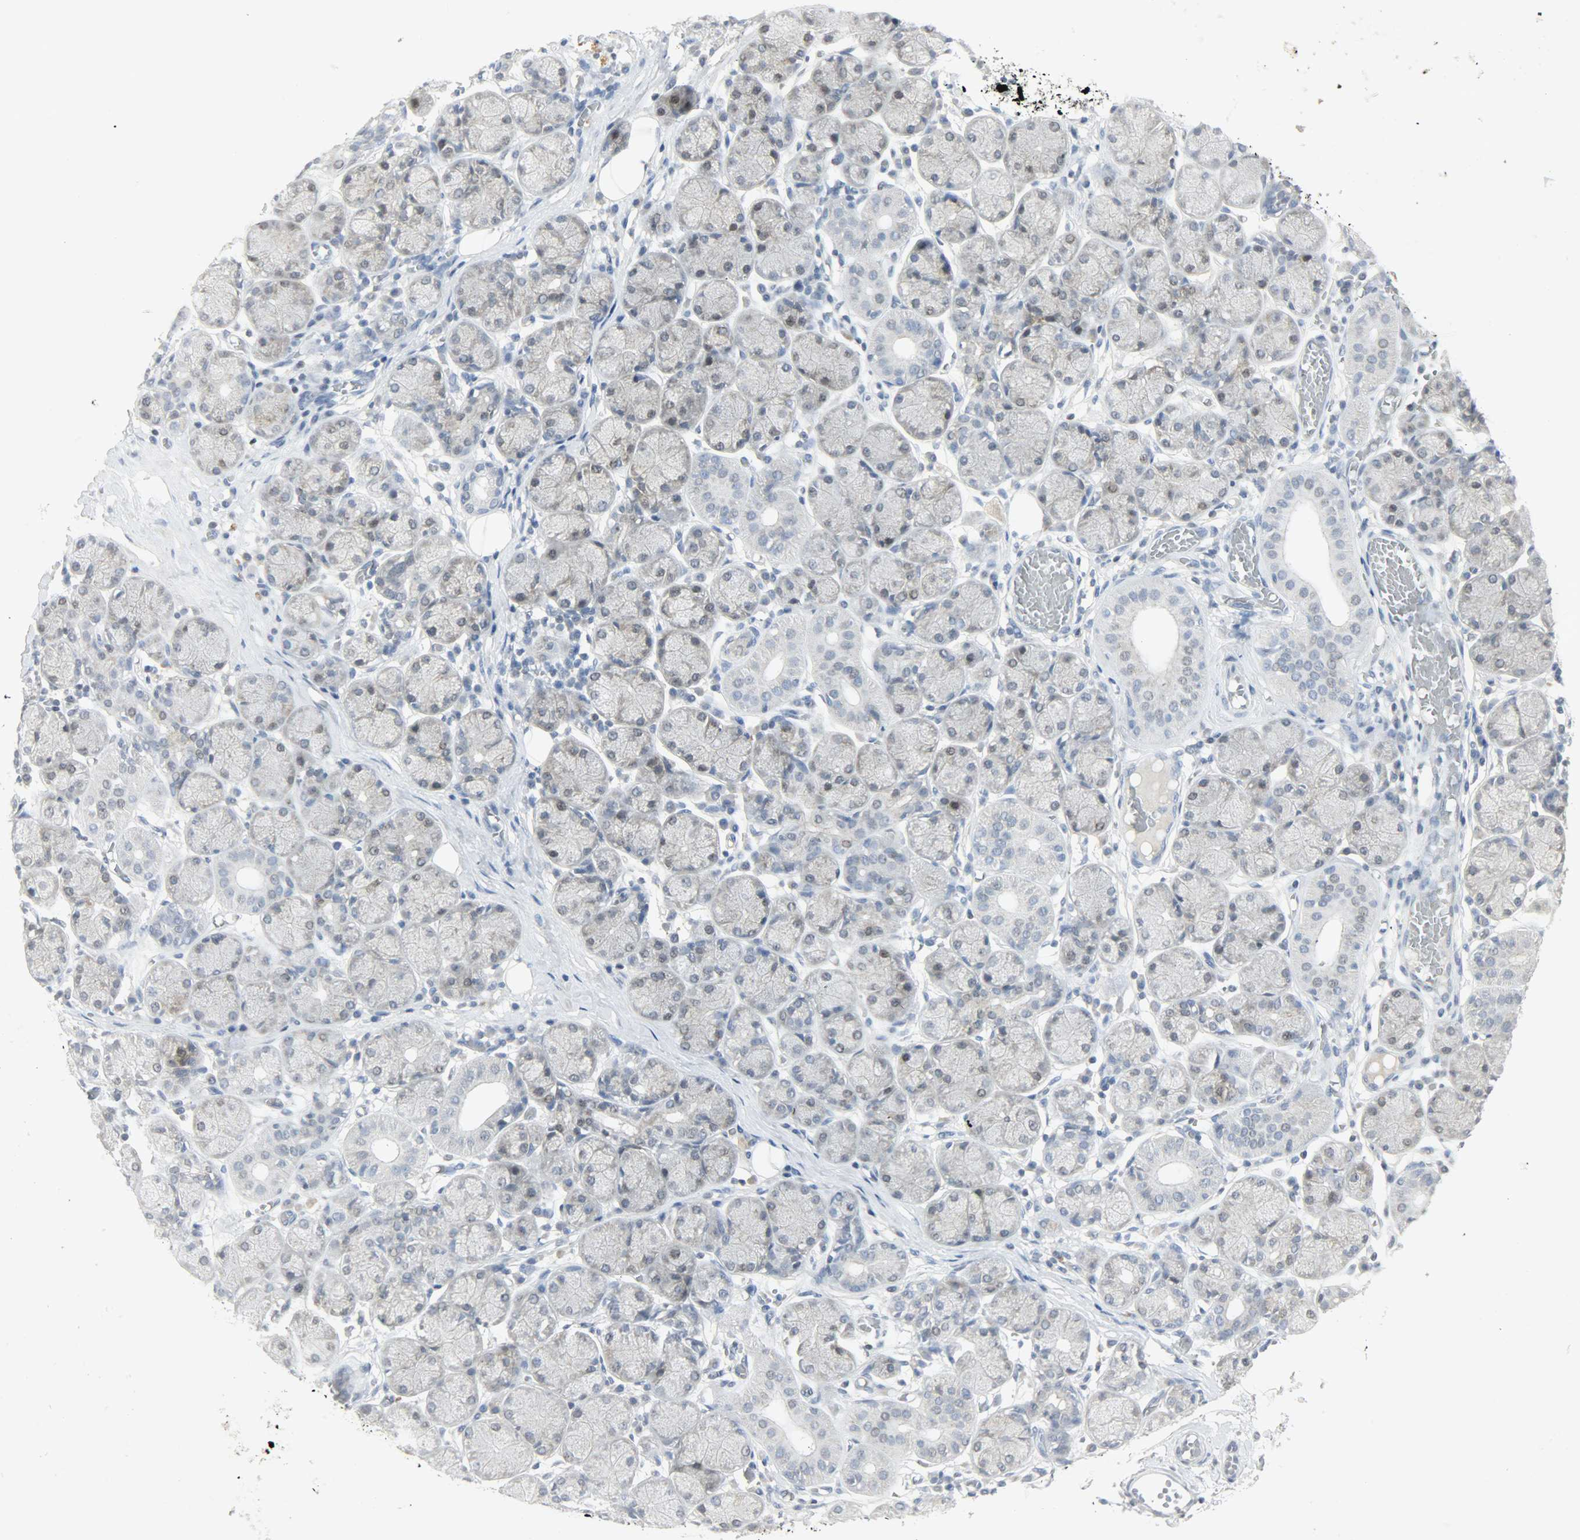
{"staining": {"intensity": "strong", "quantity": "<25%", "location": "cytoplasmic/membranous,nuclear"}, "tissue": "salivary gland", "cell_type": "Glandular cells", "image_type": "normal", "snomed": [{"axis": "morphology", "description": "Normal tissue, NOS"}, {"axis": "topography", "description": "Salivary gland"}], "caption": "Protein staining by immunohistochemistry (IHC) exhibits strong cytoplasmic/membranous,nuclear staining in approximately <25% of glandular cells in unremarkable salivary gland.", "gene": "CAMK4", "patient": {"sex": "female", "age": 24}}